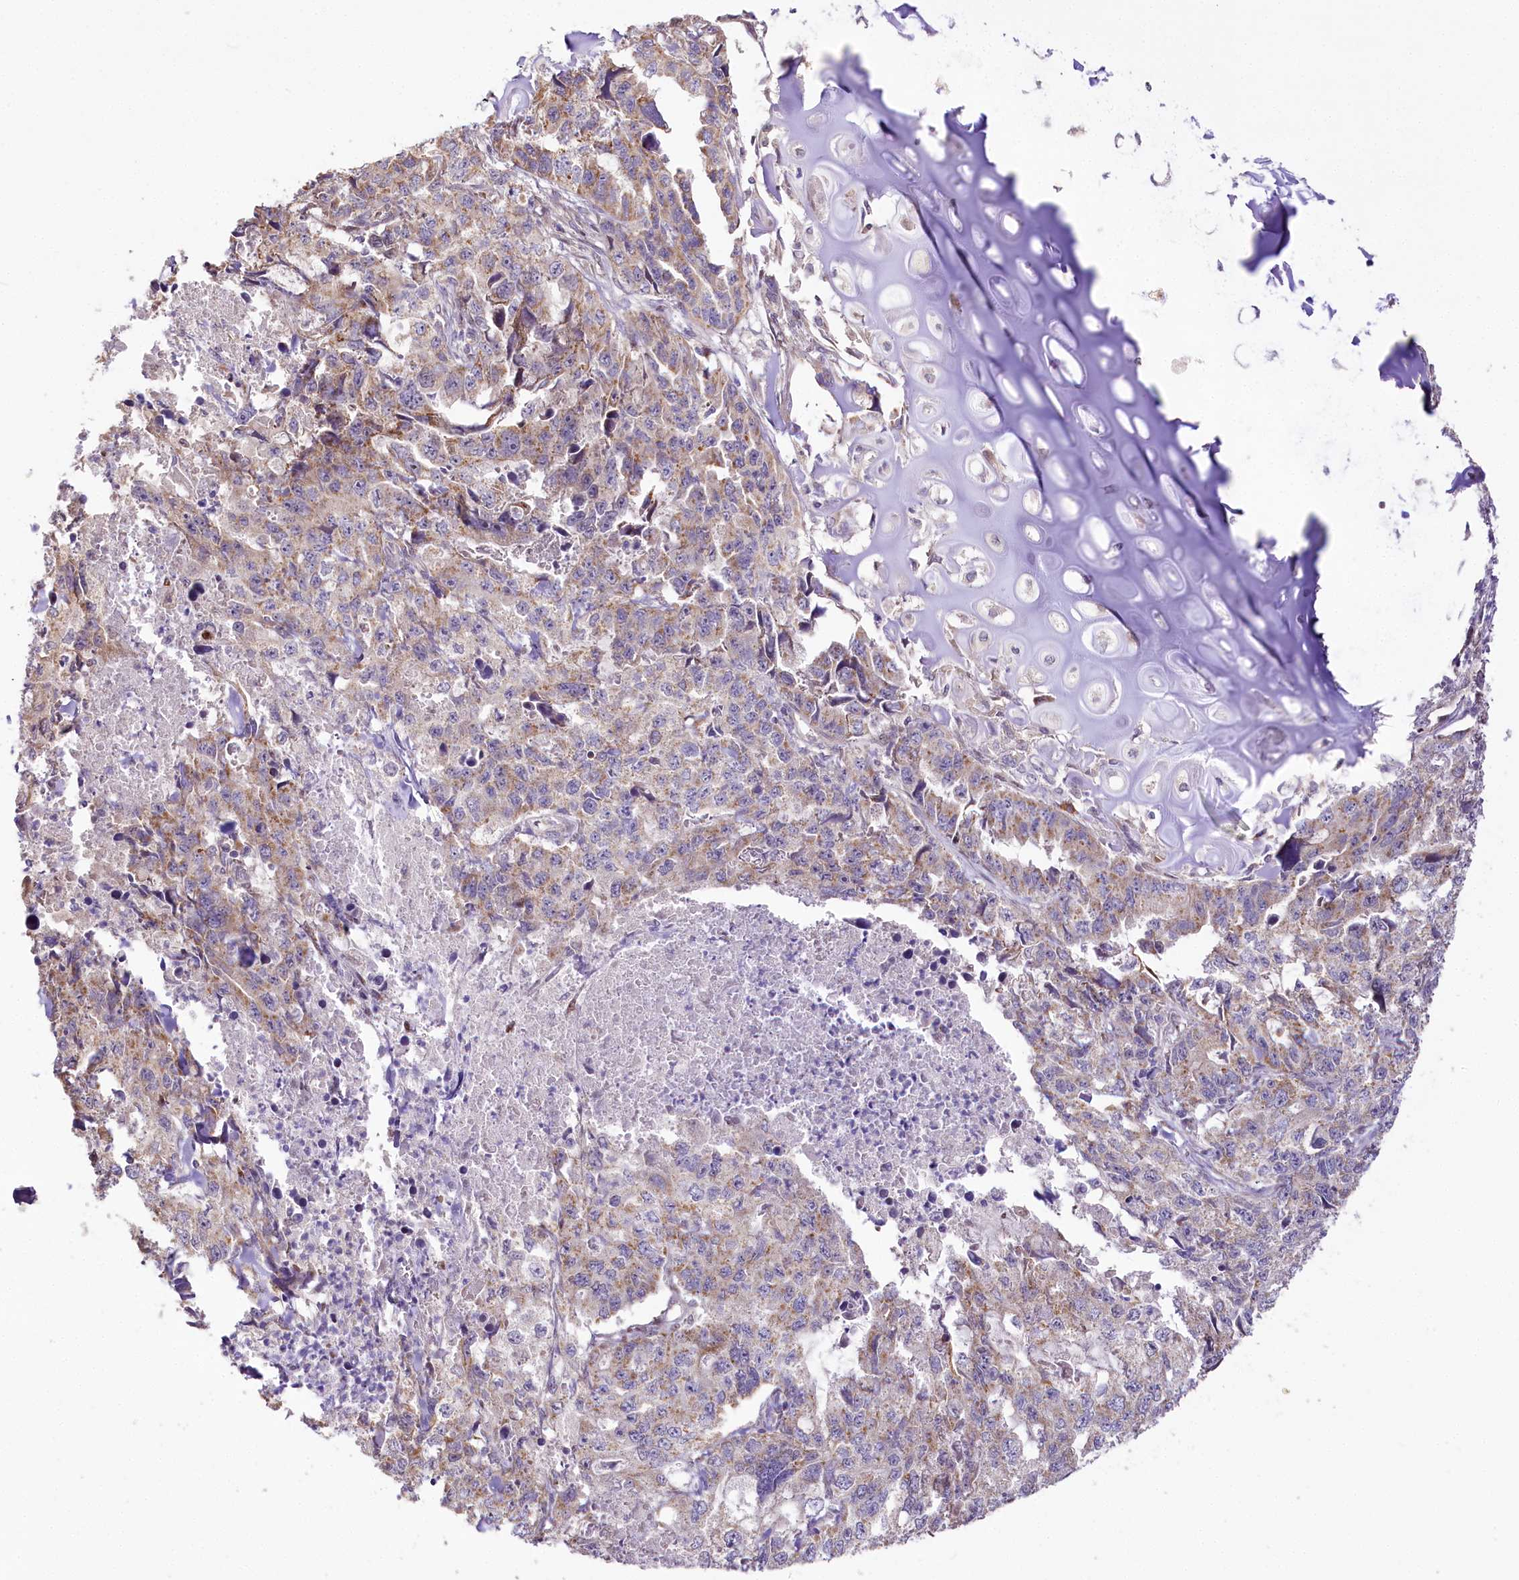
{"staining": {"intensity": "moderate", "quantity": ">75%", "location": "cytoplasmic/membranous"}, "tissue": "lung cancer", "cell_type": "Tumor cells", "image_type": "cancer", "snomed": [{"axis": "morphology", "description": "Adenocarcinoma, NOS"}, {"axis": "topography", "description": "Lung"}], "caption": "Immunohistochemistry (IHC) (DAB) staining of human lung cancer demonstrates moderate cytoplasmic/membranous protein expression in about >75% of tumor cells. The protein is shown in brown color, while the nuclei are stained blue.", "gene": "ZNF226", "patient": {"sex": "female", "age": 51}}